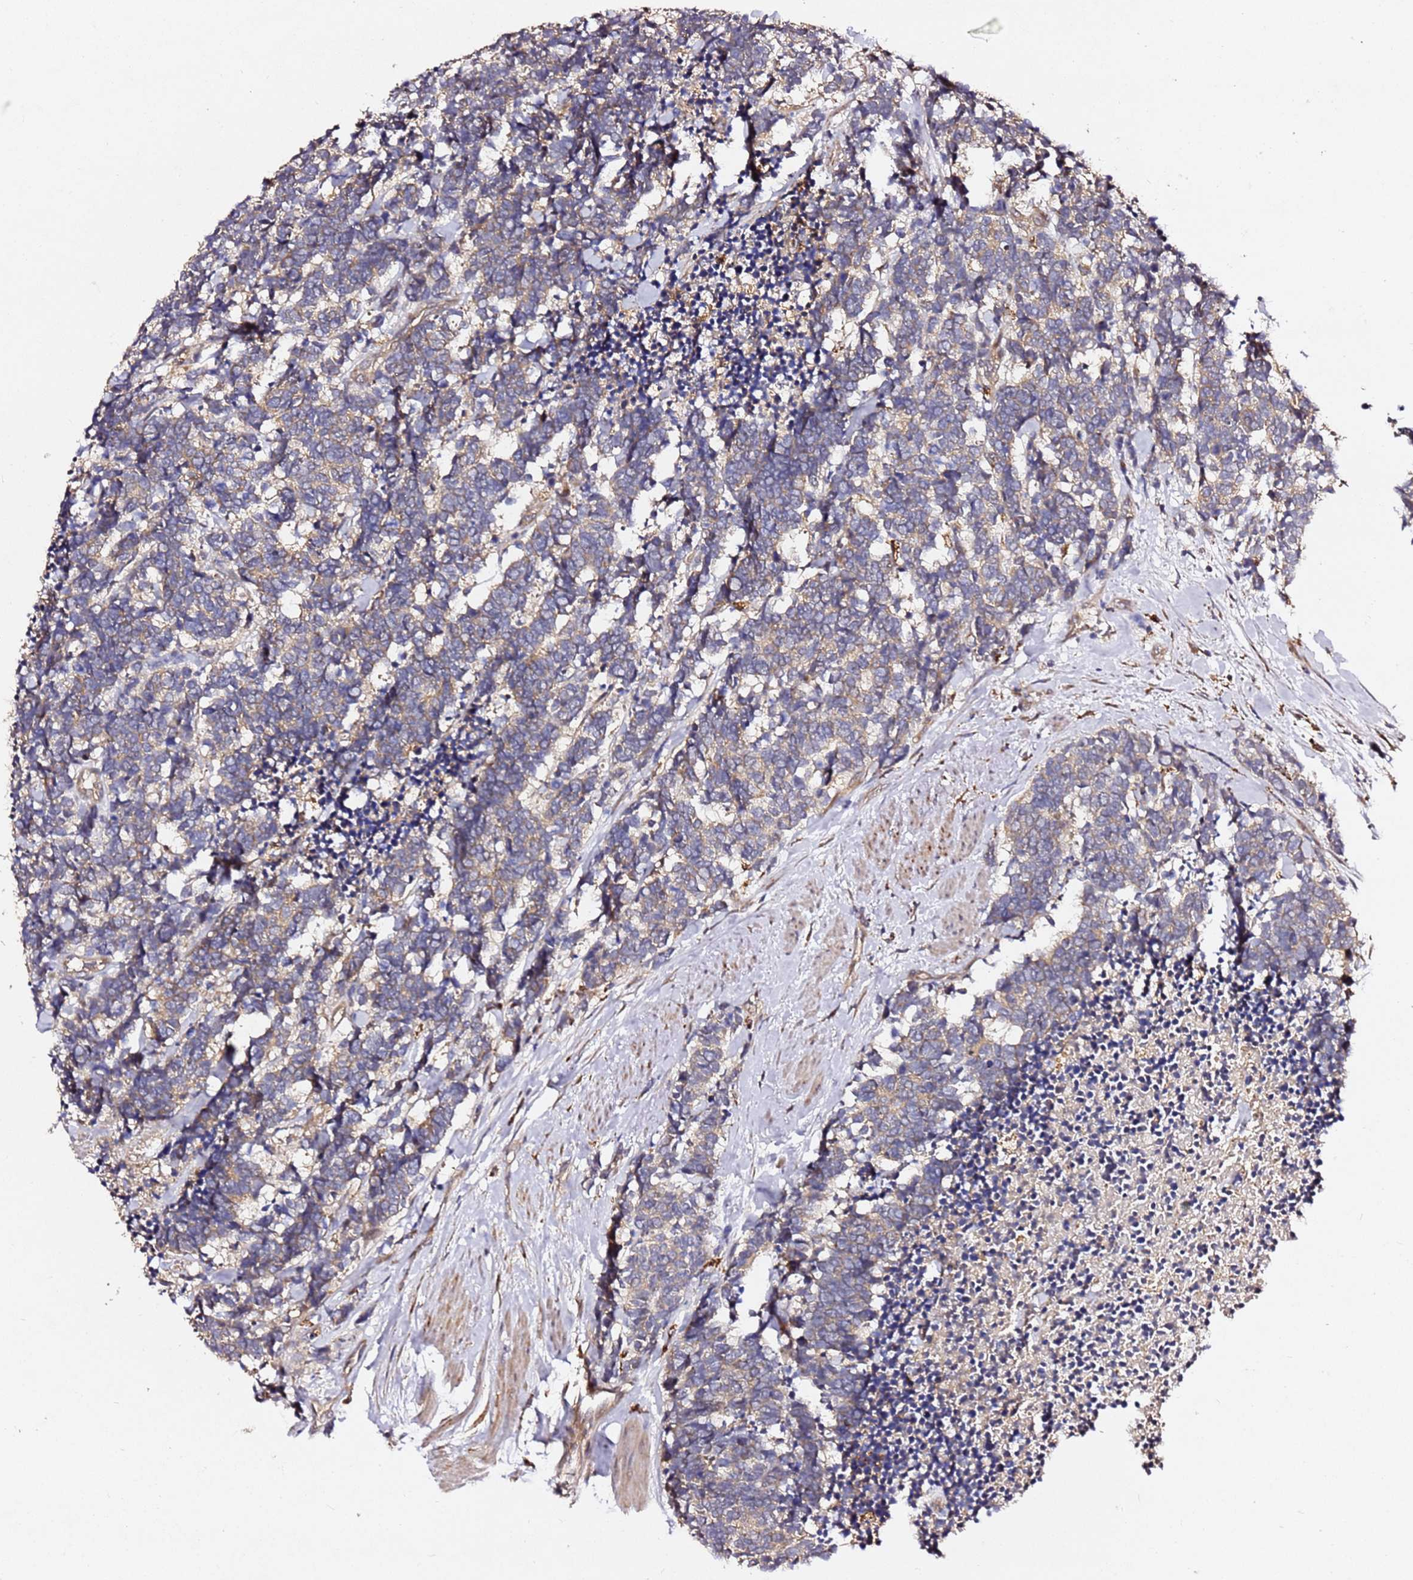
{"staining": {"intensity": "weak", "quantity": "<25%", "location": "cytoplasmic/membranous"}, "tissue": "carcinoid", "cell_type": "Tumor cells", "image_type": "cancer", "snomed": [{"axis": "morphology", "description": "Carcinoma, NOS"}, {"axis": "morphology", "description": "Carcinoid, malignant, NOS"}, {"axis": "topography", "description": "Prostate"}], "caption": "DAB immunohistochemical staining of carcinoid exhibits no significant expression in tumor cells. (Brightfield microscopy of DAB (3,3'-diaminobenzidine) IHC at high magnification).", "gene": "ALG11", "patient": {"sex": "male", "age": 57}}